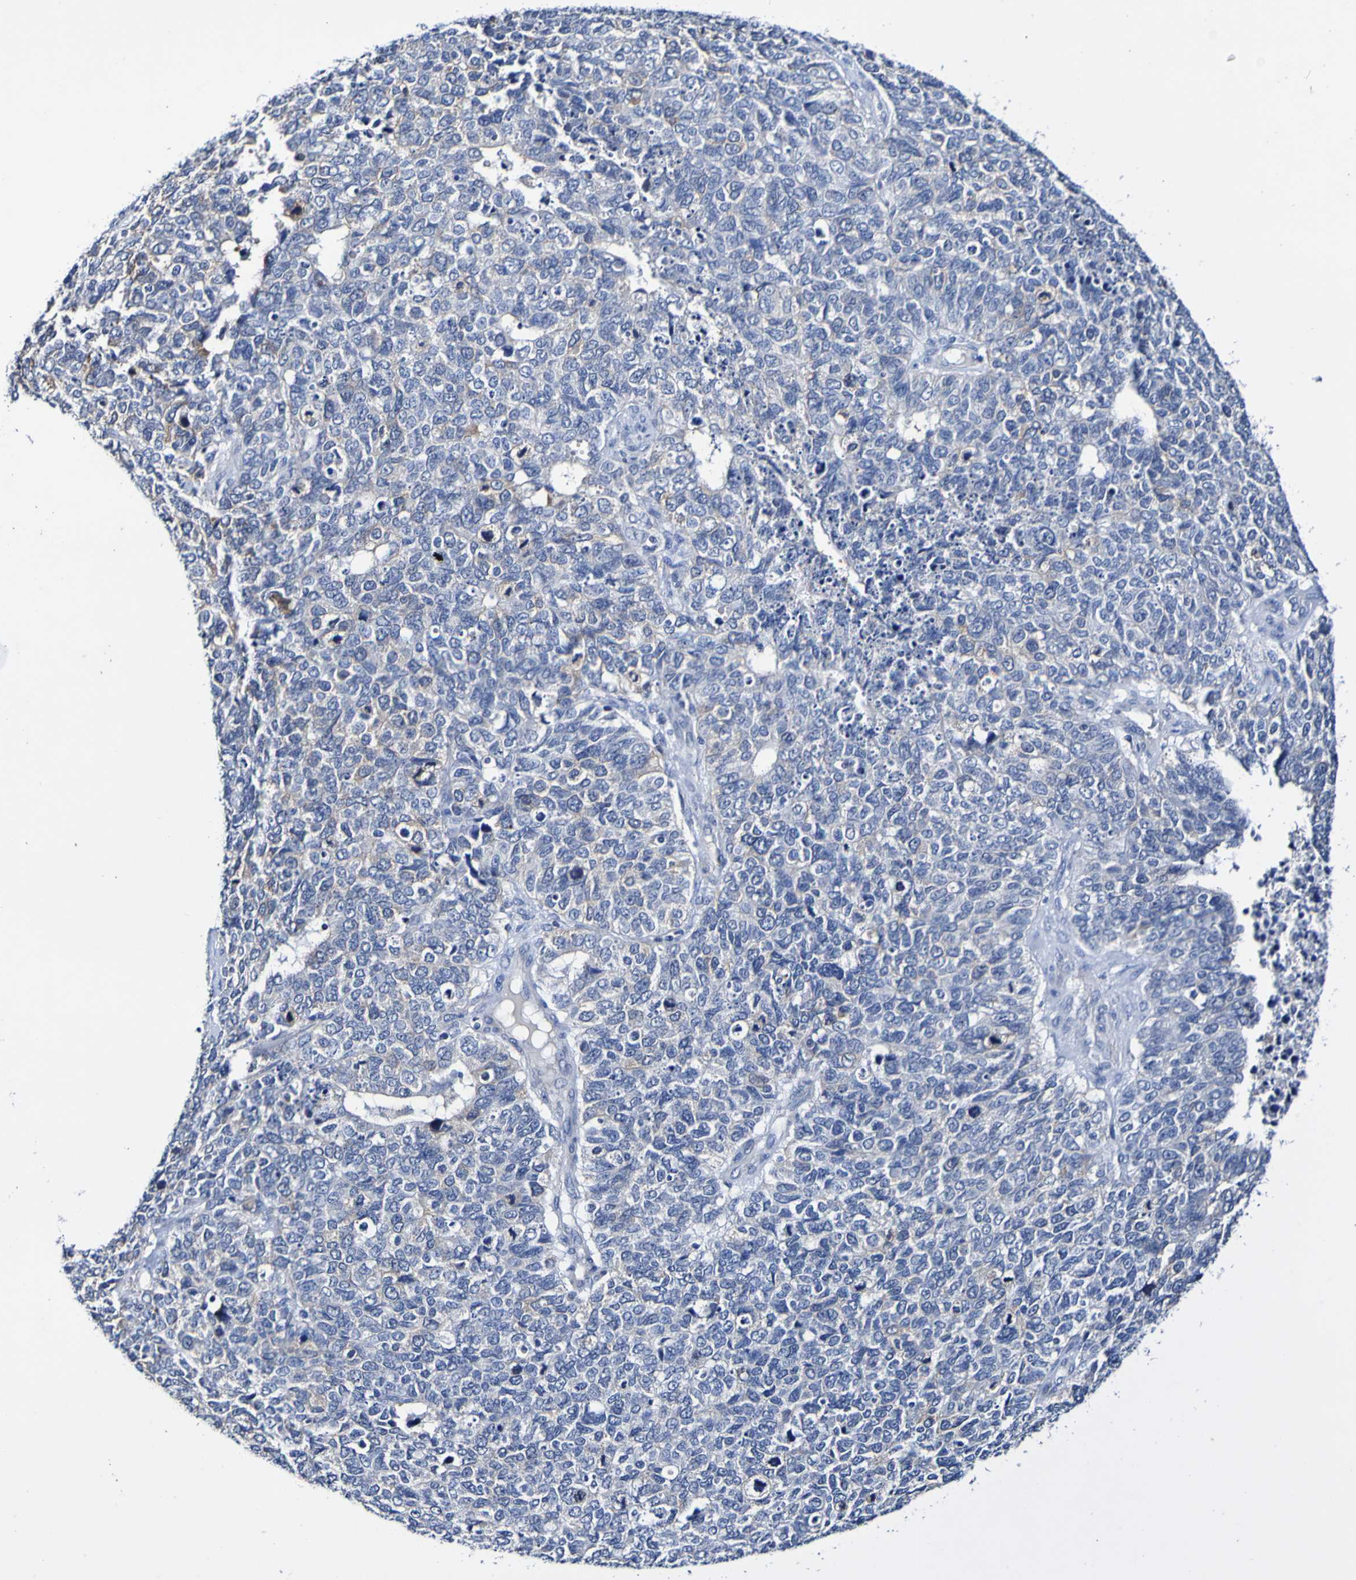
{"staining": {"intensity": "negative", "quantity": "none", "location": "none"}, "tissue": "cervical cancer", "cell_type": "Tumor cells", "image_type": "cancer", "snomed": [{"axis": "morphology", "description": "Squamous cell carcinoma, NOS"}, {"axis": "topography", "description": "Cervix"}], "caption": "Human cervical cancer stained for a protein using immunohistochemistry (IHC) displays no positivity in tumor cells.", "gene": "ACVR1C", "patient": {"sex": "female", "age": 63}}